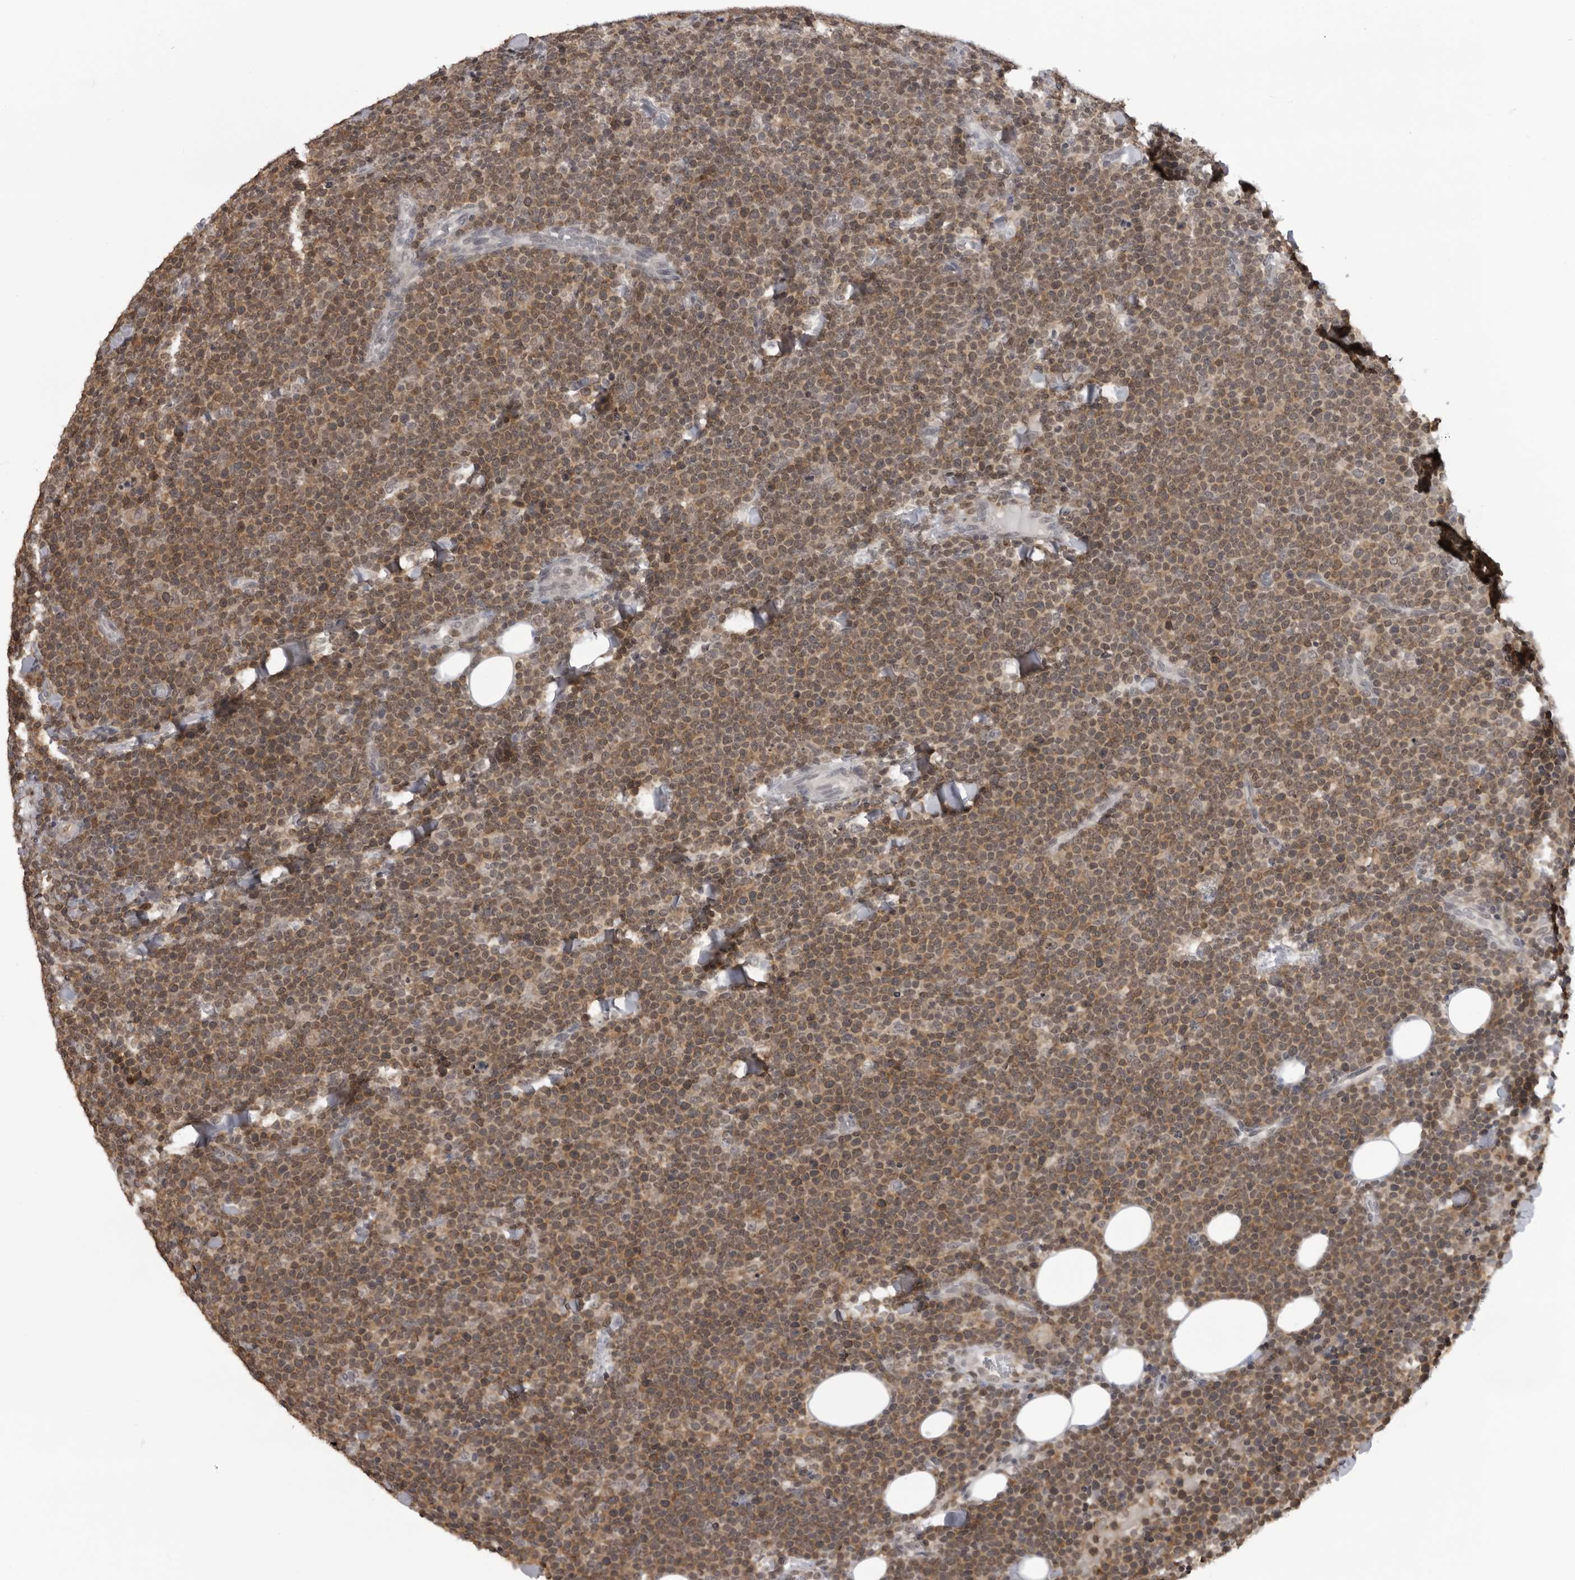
{"staining": {"intensity": "moderate", "quantity": ">75%", "location": "cytoplasmic/membranous"}, "tissue": "lymphoma", "cell_type": "Tumor cells", "image_type": "cancer", "snomed": [{"axis": "morphology", "description": "Malignant lymphoma, non-Hodgkin's type, High grade"}, {"axis": "topography", "description": "Lymph node"}], "caption": "Immunohistochemical staining of malignant lymphoma, non-Hodgkin's type (high-grade) reveals moderate cytoplasmic/membranous protein expression in approximately >75% of tumor cells. The protein of interest is stained brown, and the nuclei are stained in blue (DAB IHC with brightfield microscopy, high magnification).", "gene": "PDCL3", "patient": {"sex": "male", "age": 61}}